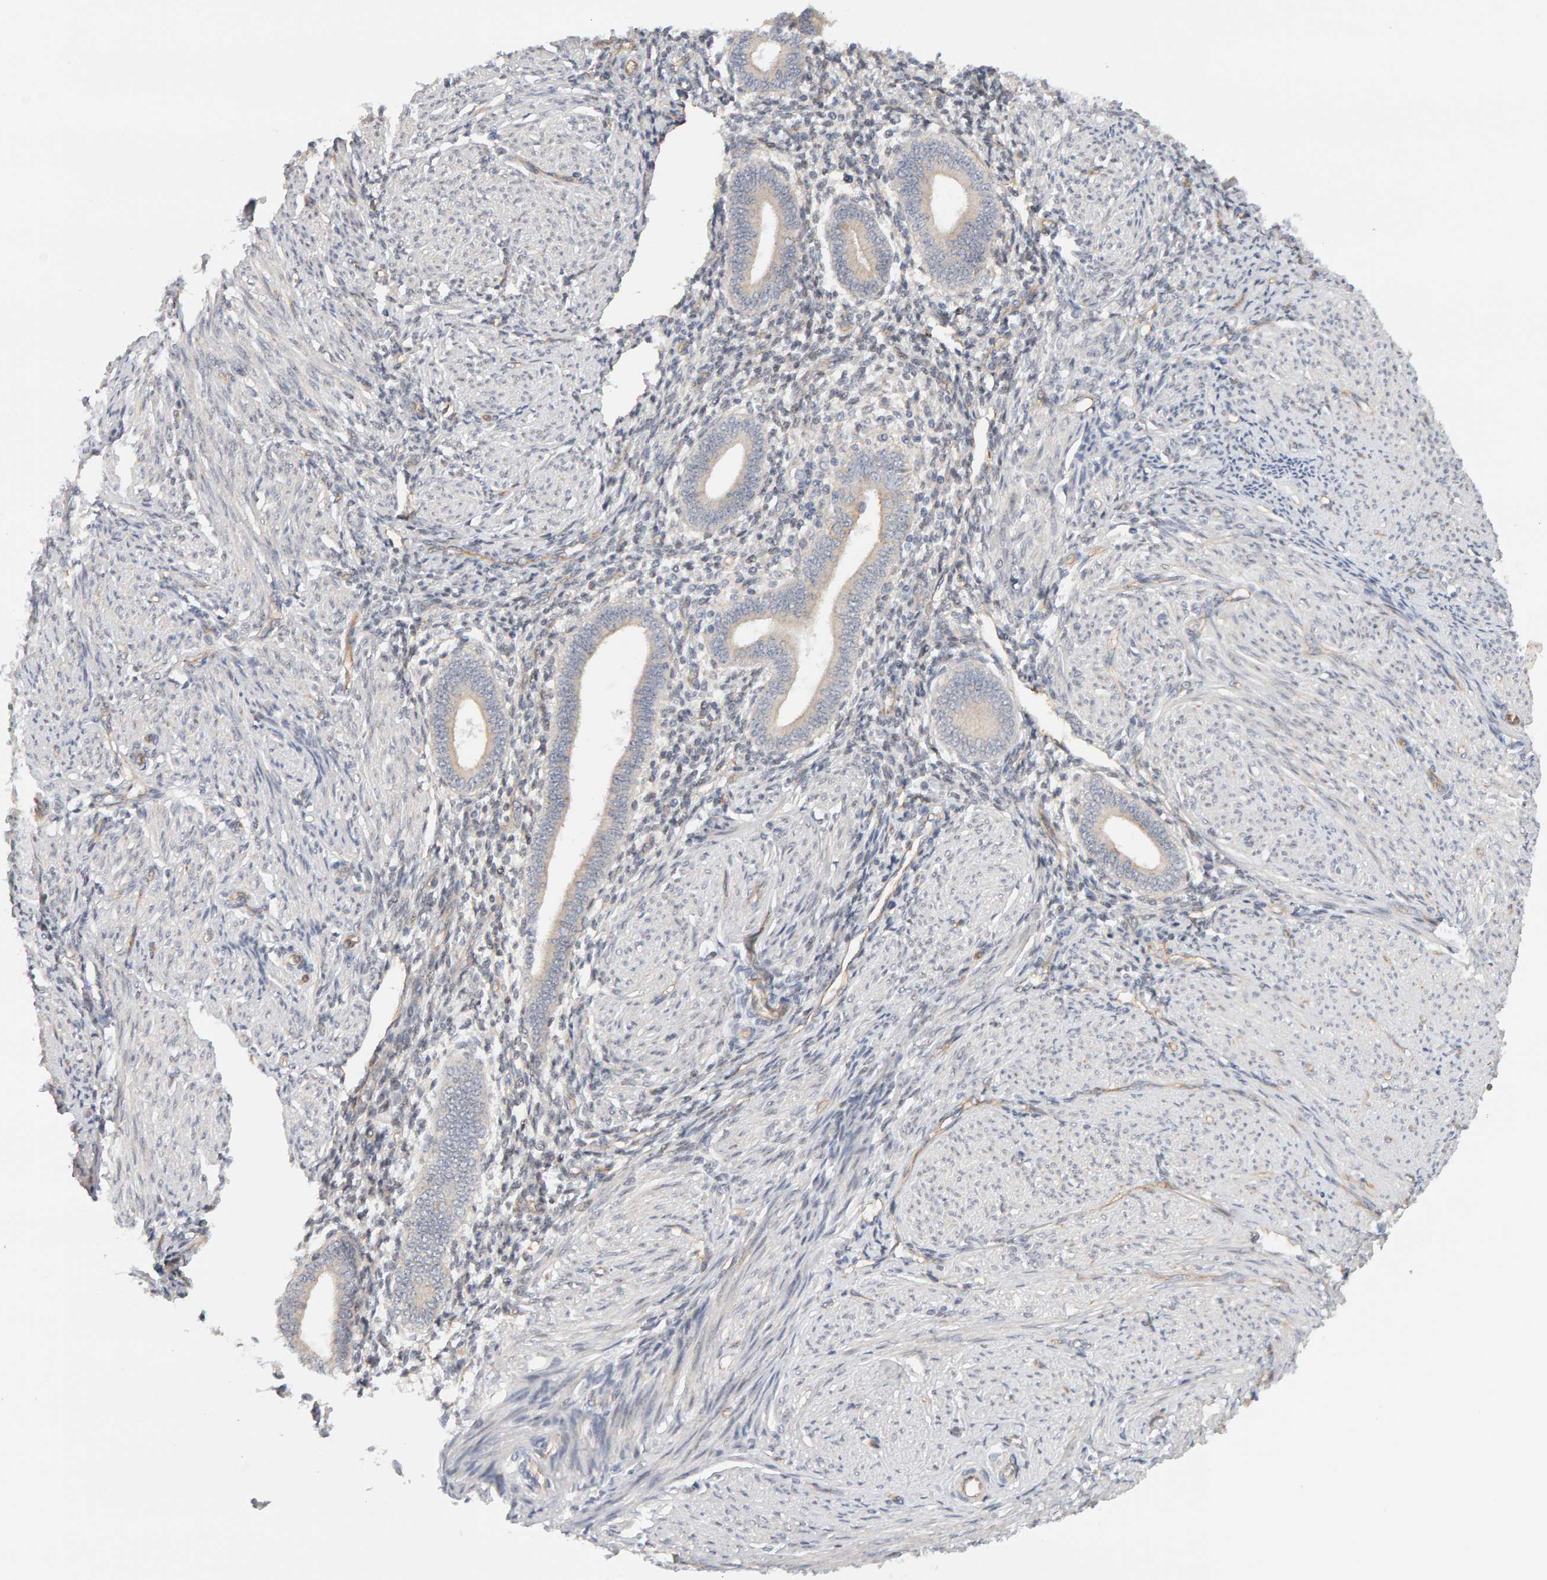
{"staining": {"intensity": "negative", "quantity": "none", "location": "none"}, "tissue": "endometrium", "cell_type": "Cells in endometrial stroma", "image_type": "normal", "snomed": [{"axis": "morphology", "description": "Normal tissue, NOS"}, {"axis": "topography", "description": "Endometrium"}], "caption": "Immunohistochemistry of normal endometrium displays no staining in cells in endometrial stroma. Brightfield microscopy of immunohistochemistry stained with DAB (brown) and hematoxylin (blue), captured at high magnification.", "gene": "PPP1R16A", "patient": {"sex": "female", "age": 42}}